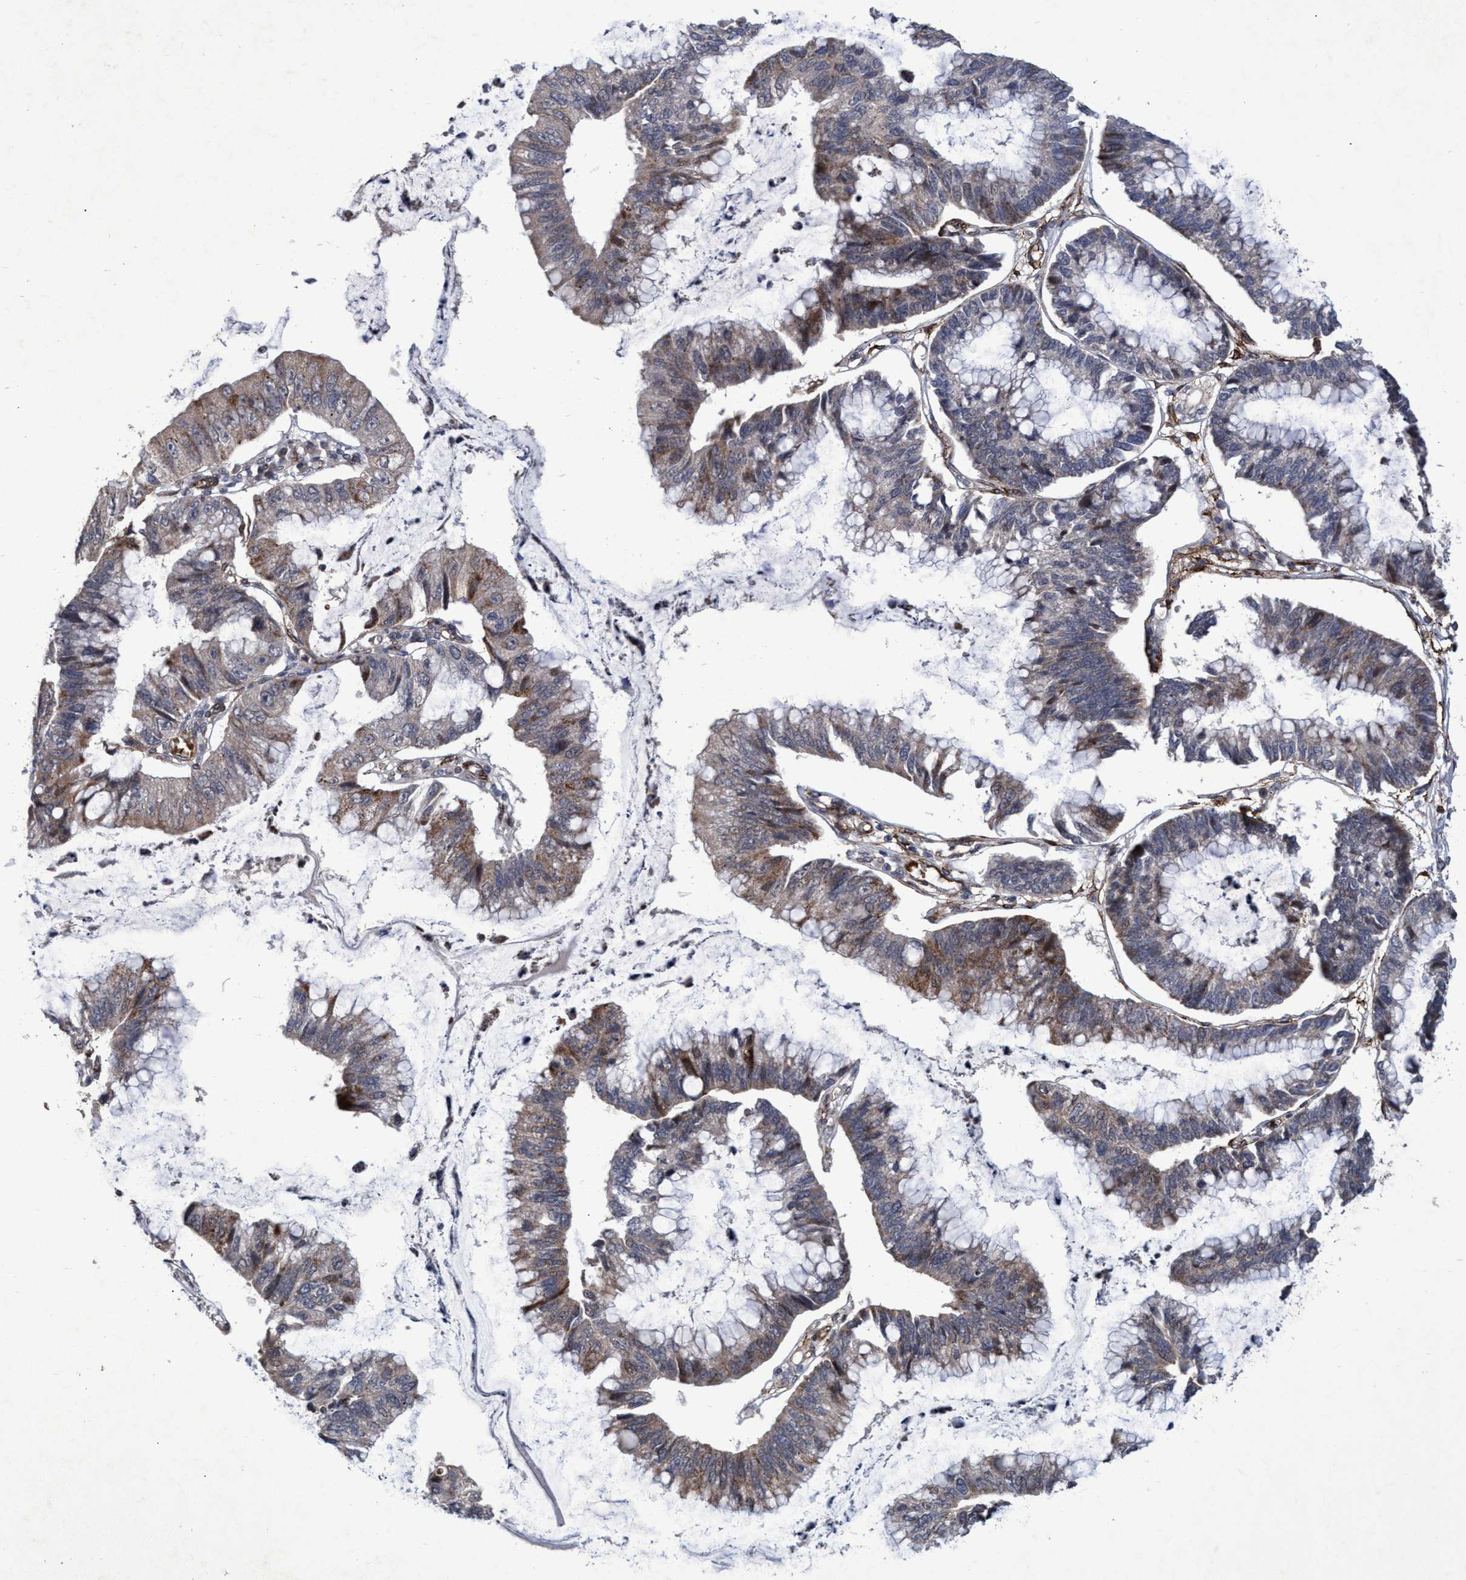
{"staining": {"intensity": "weak", "quantity": "25%-75%", "location": "cytoplasmic/membranous"}, "tissue": "stomach cancer", "cell_type": "Tumor cells", "image_type": "cancer", "snomed": [{"axis": "morphology", "description": "Adenocarcinoma, NOS"}, {"axis": "topography", "description": "Stomach"}], "caption": "Stomach cancer was stained to show a protein in brown. There is low levels of weak cytoplasmic/membranous staining in about 25%-75% of tumor cells.", "gene": "ZNF750", "patient": {"sex": "male", "age": 59}}